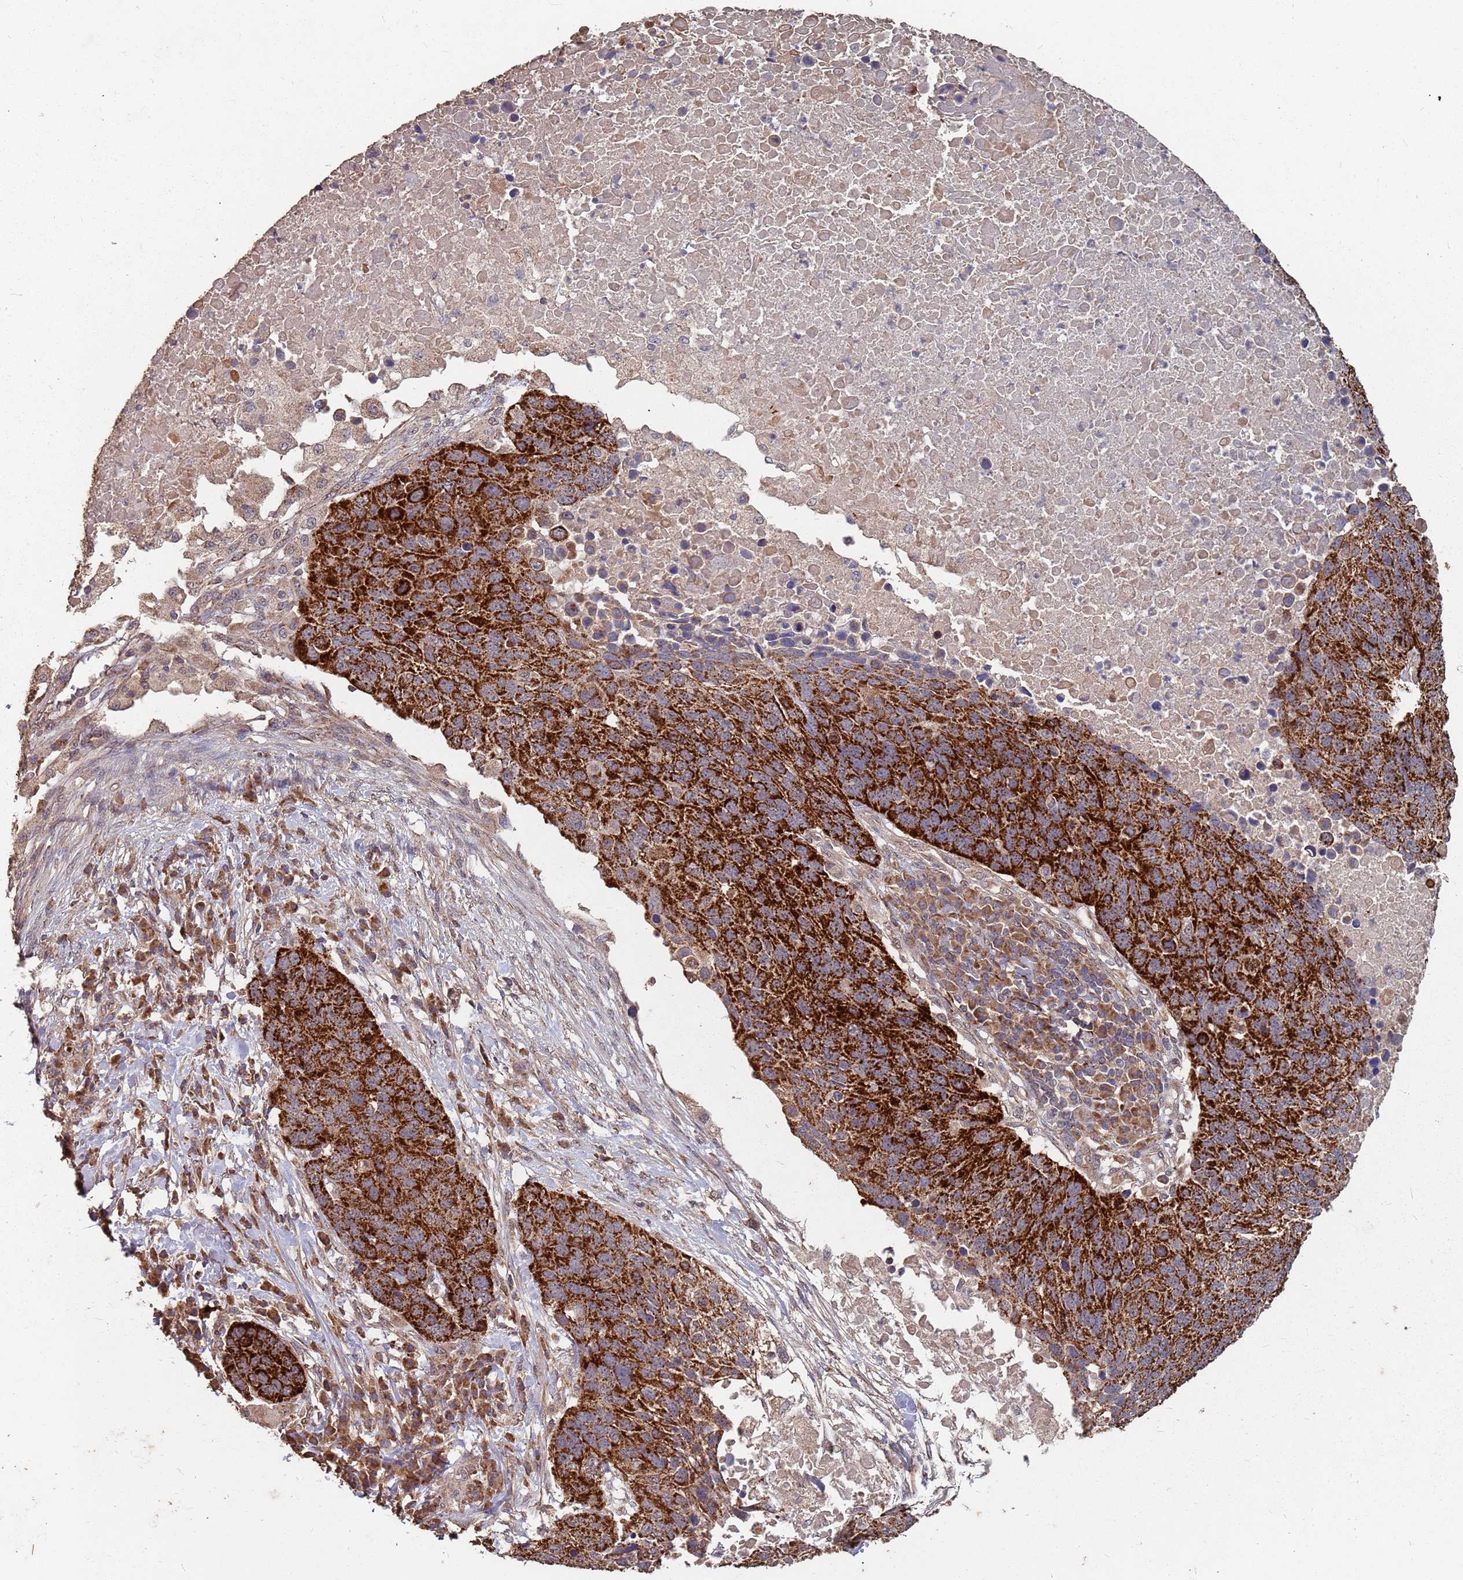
{"staining": {"intensity": "strong", "quantity": ">75%", "location": "cytoplasmic/membranous"}, "tissue": "lung cancer", "cell_type": "Tumor cells", "image_type": "cancer", "snomed": [{"axis": "morphology", "description": "Normal tissue, NOS"}, {"axis": "morphology", "description": "Squamous cell carcinoma, NOS"}, {"axis": "topography", "description": "Lymph node"}, {"axis": "topography", "description": "Lung"}], "caption": "Lung squamous cell carcinoma tissue exhibits strong cytoplasmic/membranous positivity in approximately >75% of tumor cells, visualized by immunohistochemistry.", "gene": "PRORP", "patient": {"sex": "male", "age": 66}}